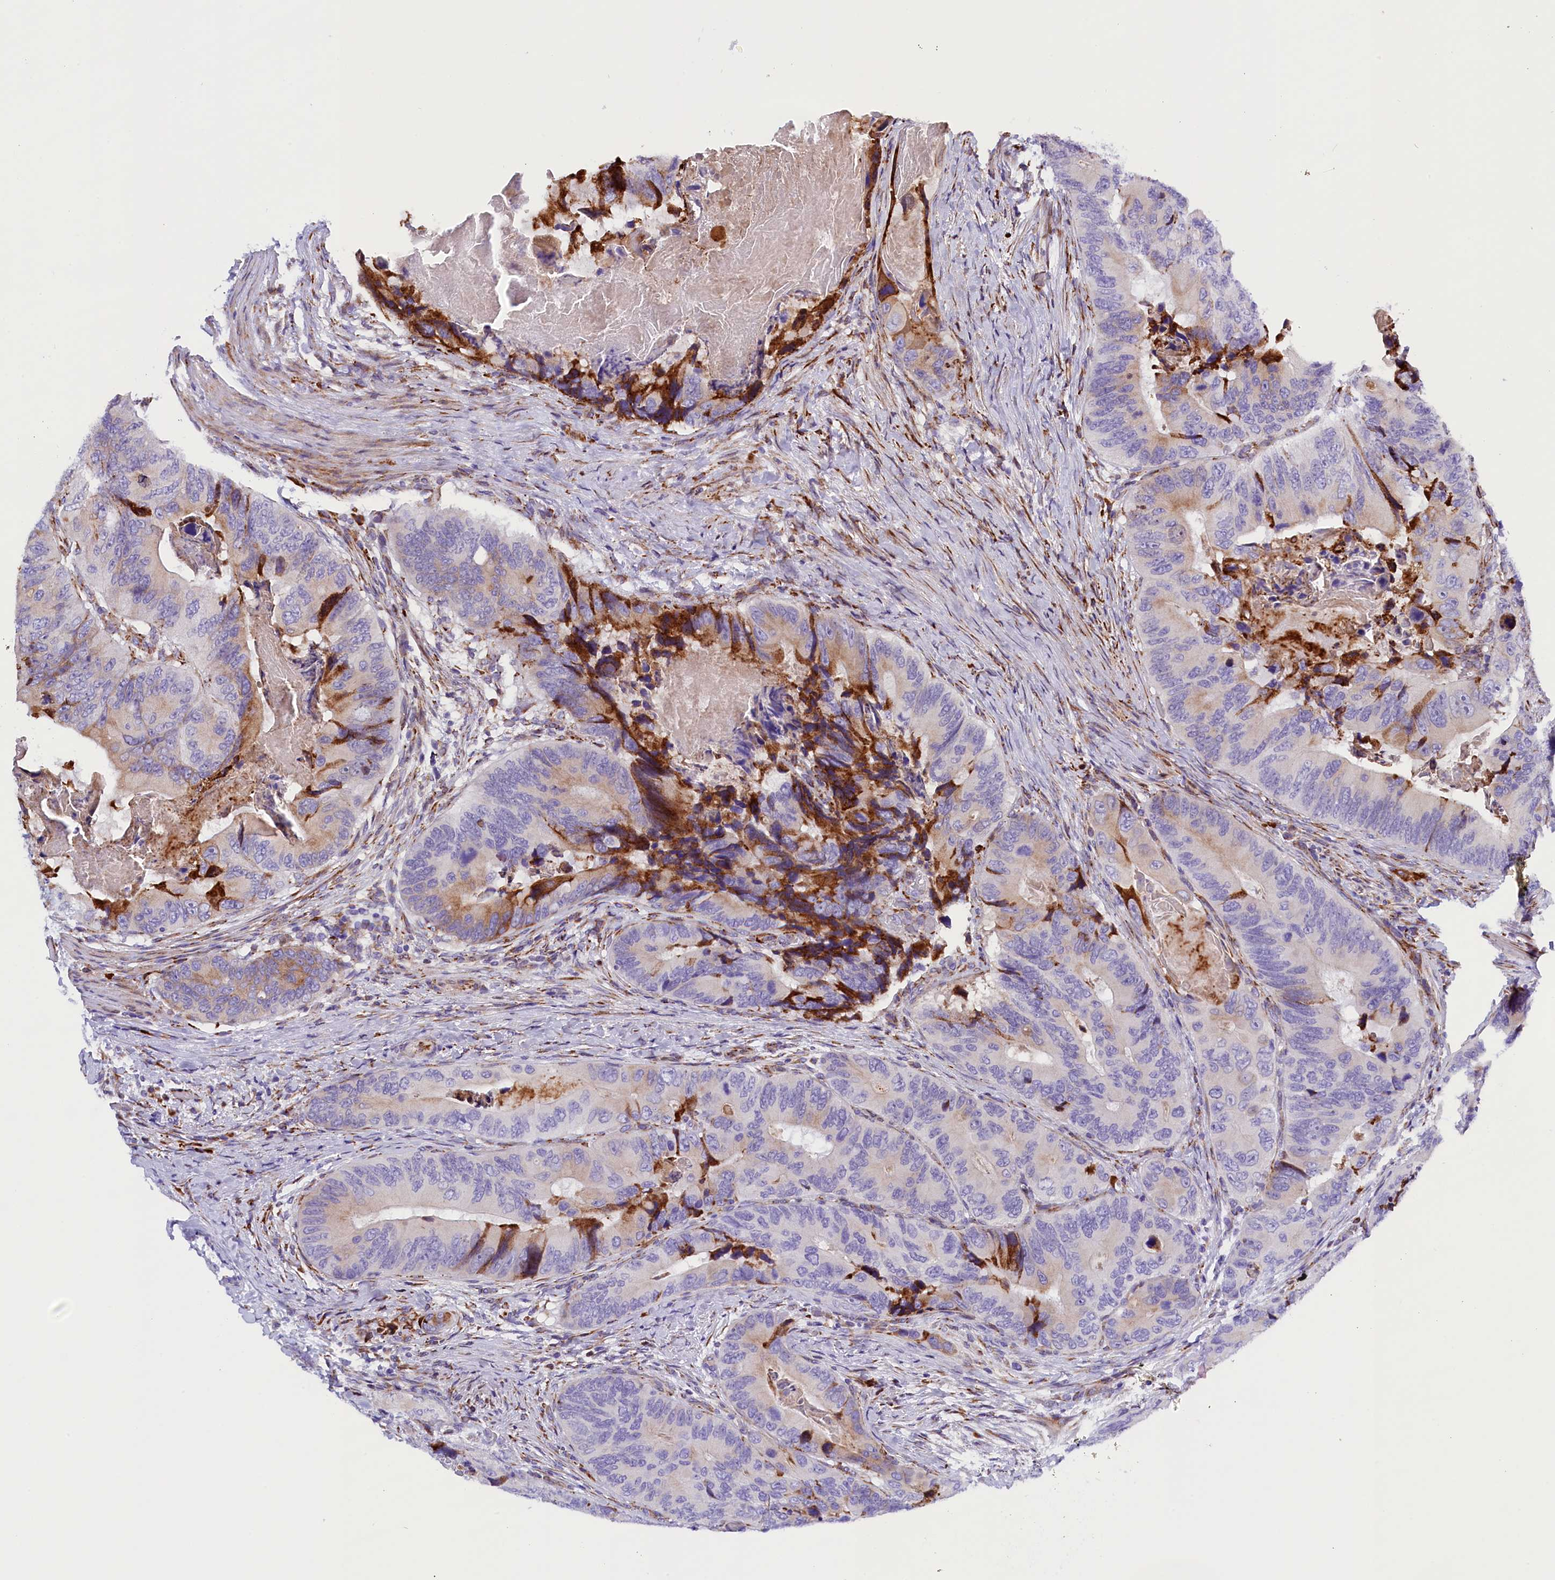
{"staining": {"intensity": "strong", "quantity": "<25%", "location": "cytoplasmic/membranous"}, "tissue": "colorectal cancer", "cell_type": "Tumor cells", "image_type": "cancer", "snomed": [{"axis": "morphology", "description": "Adenocarcinoma, NOS"}, {"axis": "topography", "description": "Colon"}], "caption": "Approximately <25% of tumor cells in human colorectal cancer (adenocarcinoma) demonstrate strong cytoplasmic/membranous protein positivity as visualized by brown immunohistochemical staining.", "gene": "CMTR2", "patient": {"sex": "male", "age": 84}}